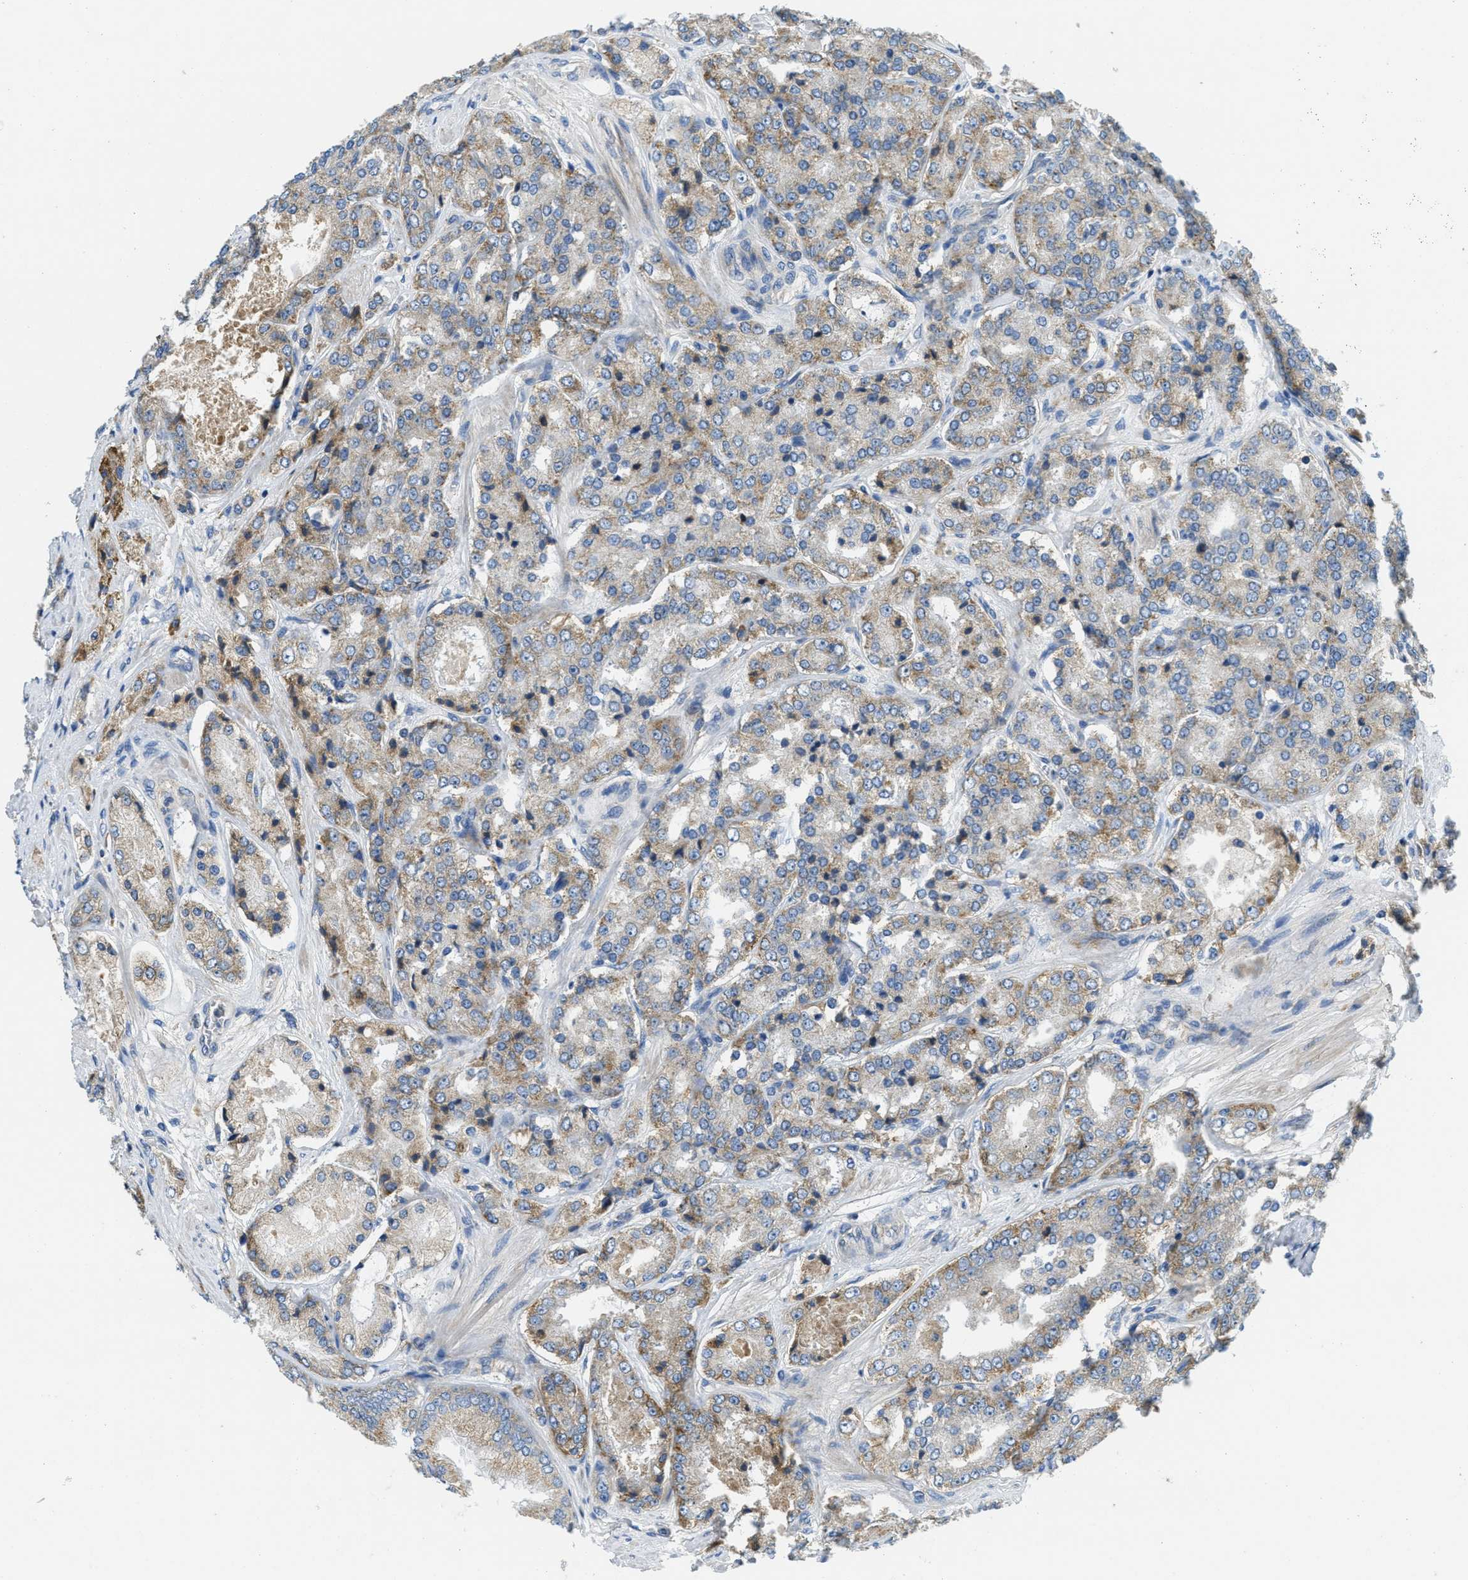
{"staining": {"intensity": "weak", "quantity": ">75%", "location": "cytoplasmic/membranous"}, "tissue": "prostate cancer", "cell_type": "Tumor cells", "image_type": "cancer", "snomed": [{"axis": "morphology", "description": "Adenocarcinoma, High grade"}, {"axis": "topography", "description": "Prostate"}], "caption": "Human prostate cancer stained with a protein marker displays weak staining in tumor cells.", "gene": "SSR1", "patient": {"sex": "male", "age": 65}}